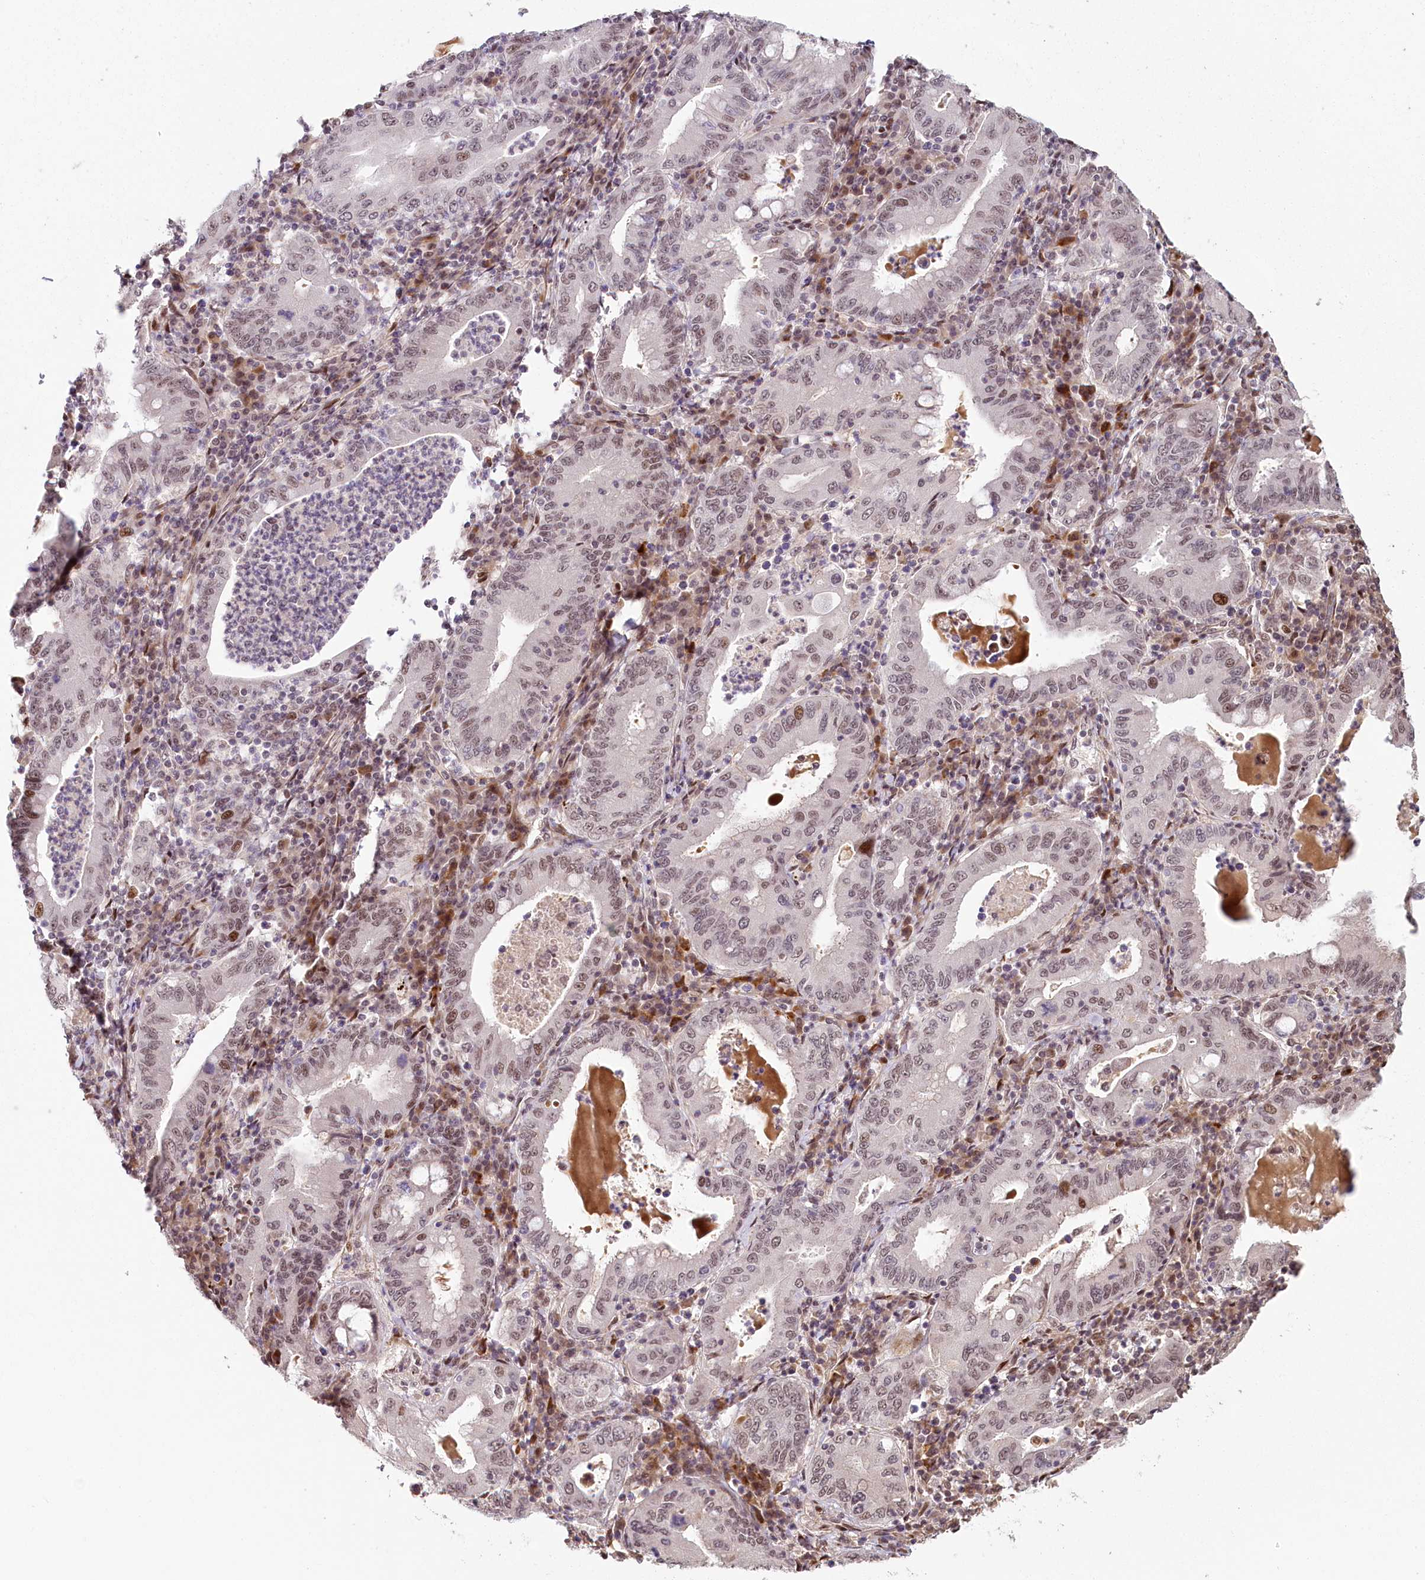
{"staining": {"intensity": "moderate", "quantity": "<25%", "location": "nuclear"}, "tissue": "stomach cancer", "cell_type": "Tumor cells", "image_type": "cancer", "snomed": [{"axis": "morphology", "description": "Normal tissue, NOS"}, {"axis": "morphology", "description": "Adenocarcinoma, NOS"}, {"axis": "topography", "description": "Esophagus"}, {"axis": "topography", "description": "Stomach, upper"}, {"axis": "topography", "description": "Peripheral nerve tissue"}], "caption": "This is an image of immunohistochemistry staining of stomach adenocarcinoma, which shows moderate staining in the nuclear of tumor cells.", "gene": "FAM204A", "patient": {"sex": "male", "age": 62}}